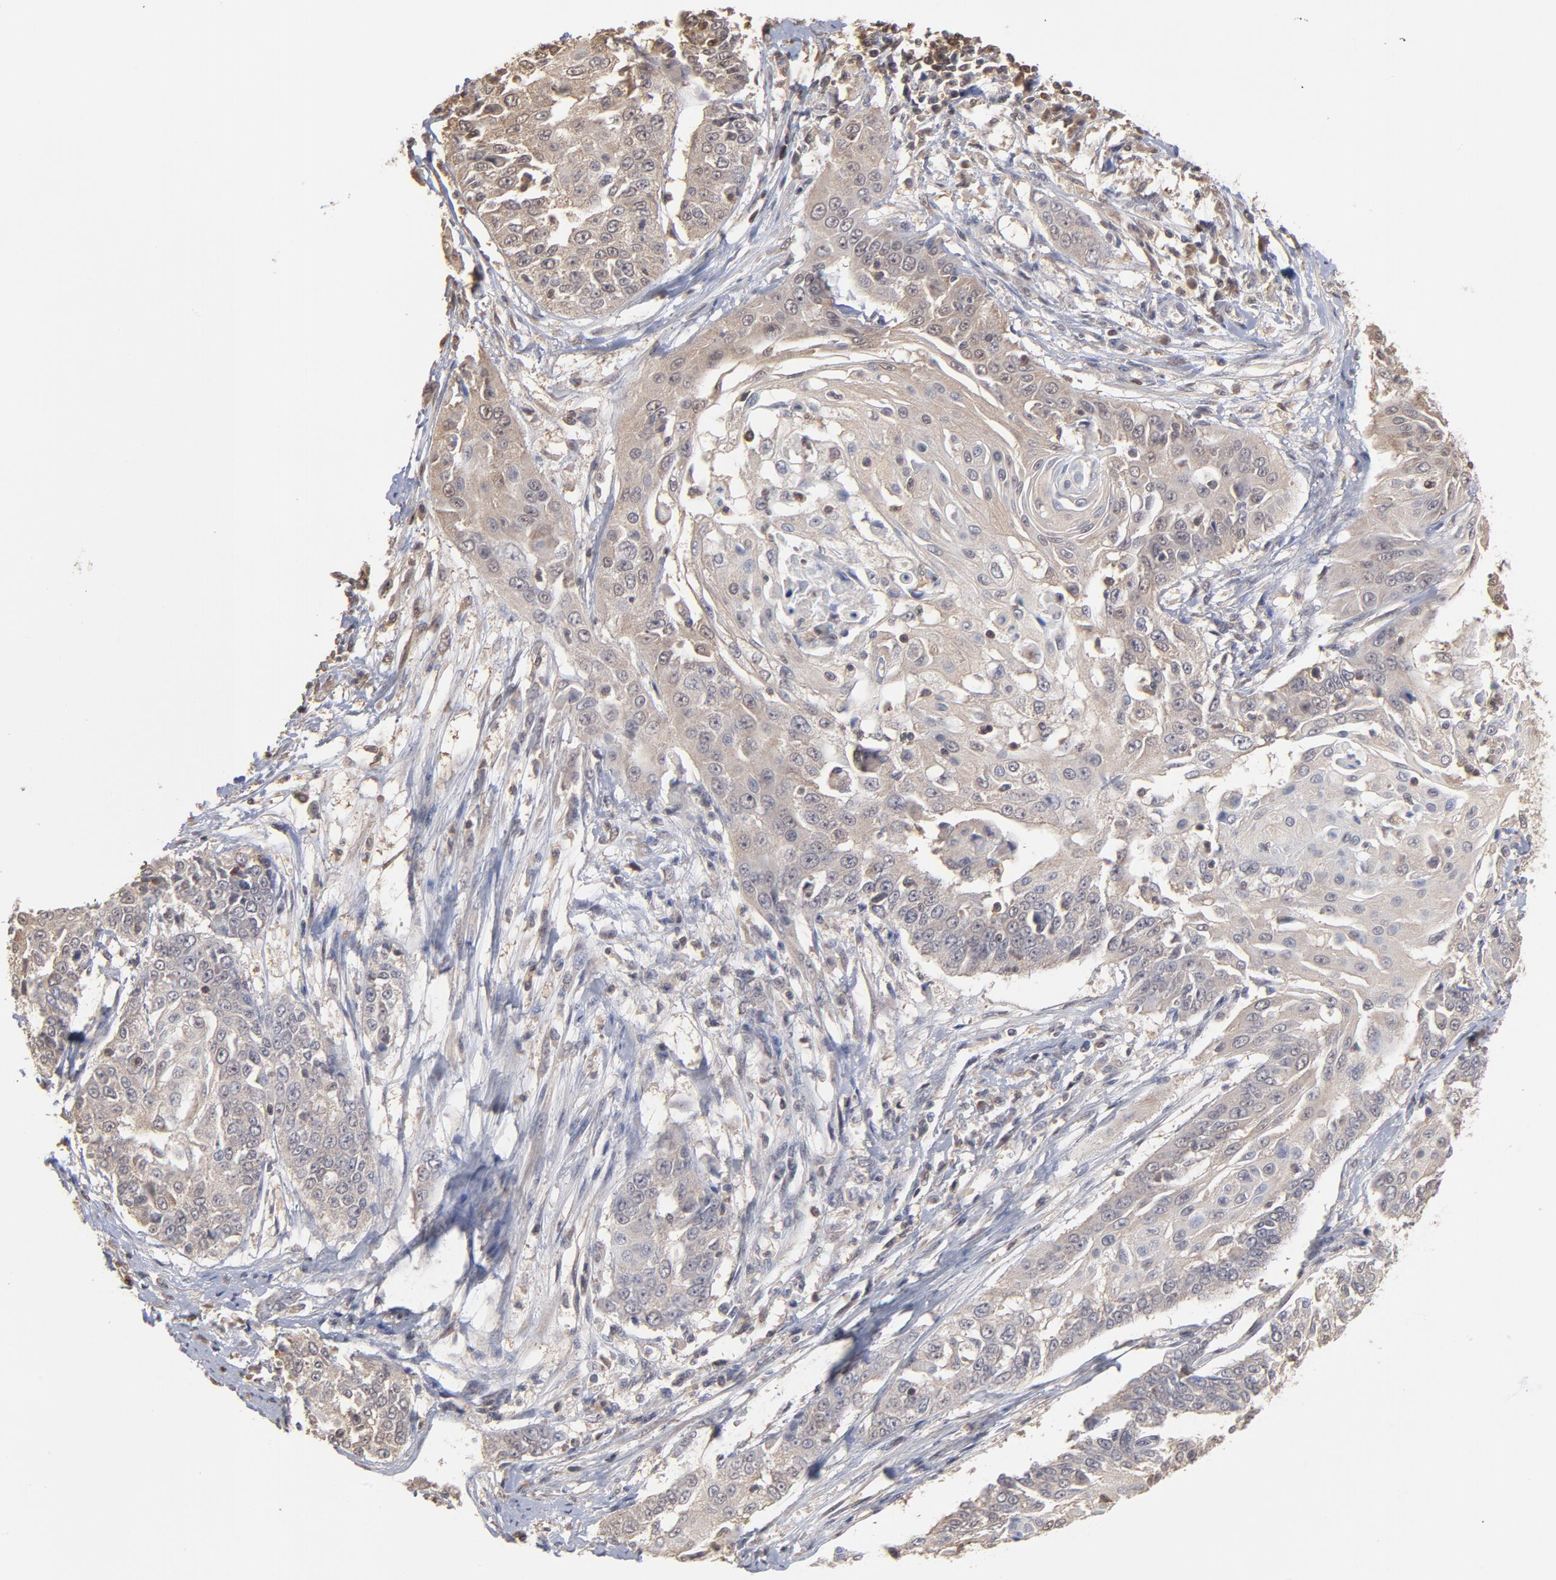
{"staining": {"intensity": "moderate", "quantity": "25%-75%", "location": "cytoplasmic/membranous"}, "tissue": "cervical cancer", "cell_type": "Tumor cells", "image_type": "cancer", "snomed": [{"axis": "morphology", "description": "Squamous cell carcinoma, NOS"}, {"axis": "topography", "description": "Cervix"}], "caption": "Cervical squamous cell carcinoma stained with DAB (3,3'-diaminobenzidine) immunohistochemistry (IHC) shows medium levels of moderate cytoplasmic/membranous staining in about 25%-75% of tumor cells. The staining is performed using DAB (3,3'-diaminobenzidine) brown chromogen to label protein expression. The nuclei are counter-stained blue using hematoxylin.", "gene": "MAP2K2", "patient": {"sex": "female", "age": 64}}